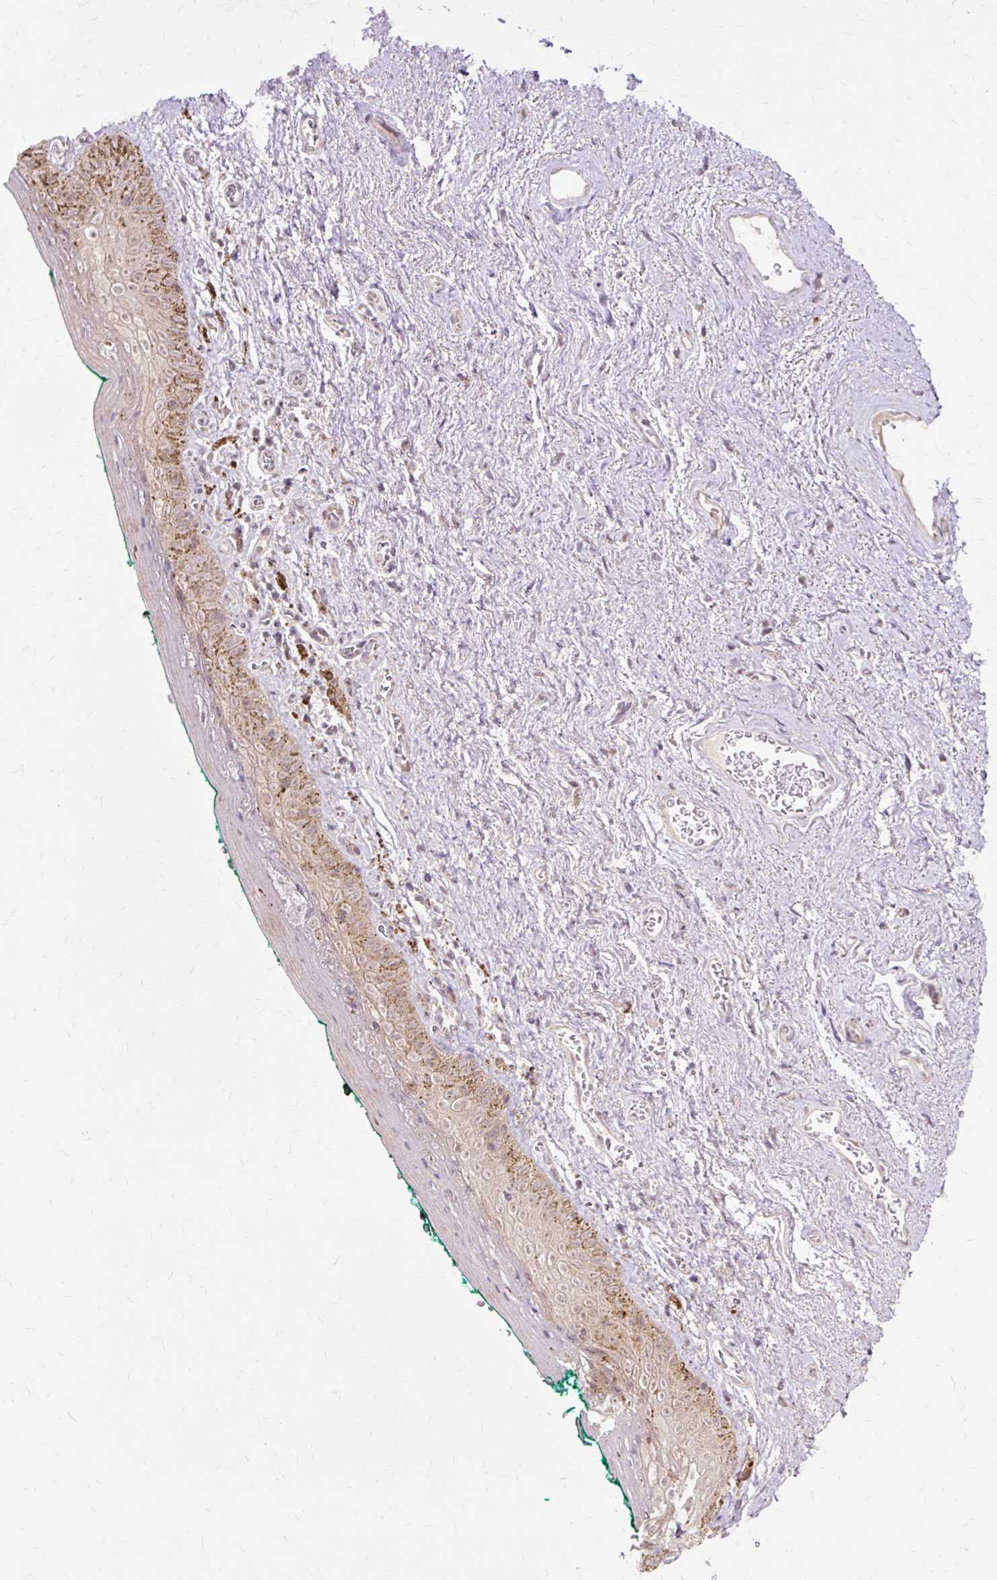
{"staining": {"intensity": "weak", "quantity": "<25%", "location": "cytoplasmic/membranous"}, "tissue": "vagina", "cell_type": "Squamous epithelial cells", "image_type": "normal", "snomed": [{"axis": "morphology", "description": "Normal tissue, NOS"}, {"axis": "topography", "description": "Vulva"}, {"axis": "topography", "description": "Vagina"}, {"axis": "topography", "description": "Peripheral nerve tissue"}], "caption": "Immunohistochemistry (IHC) photomicrograph of benign human vagina stained for a protein (brown), which displays no expression in squamous epithelial cells. (Brightfield microscopy of DAB (3,3'-diaminobenzidine) IHC at high magnification).", "gene": "GEMIN2", "patient": {"sex": "female", "age": 66}}